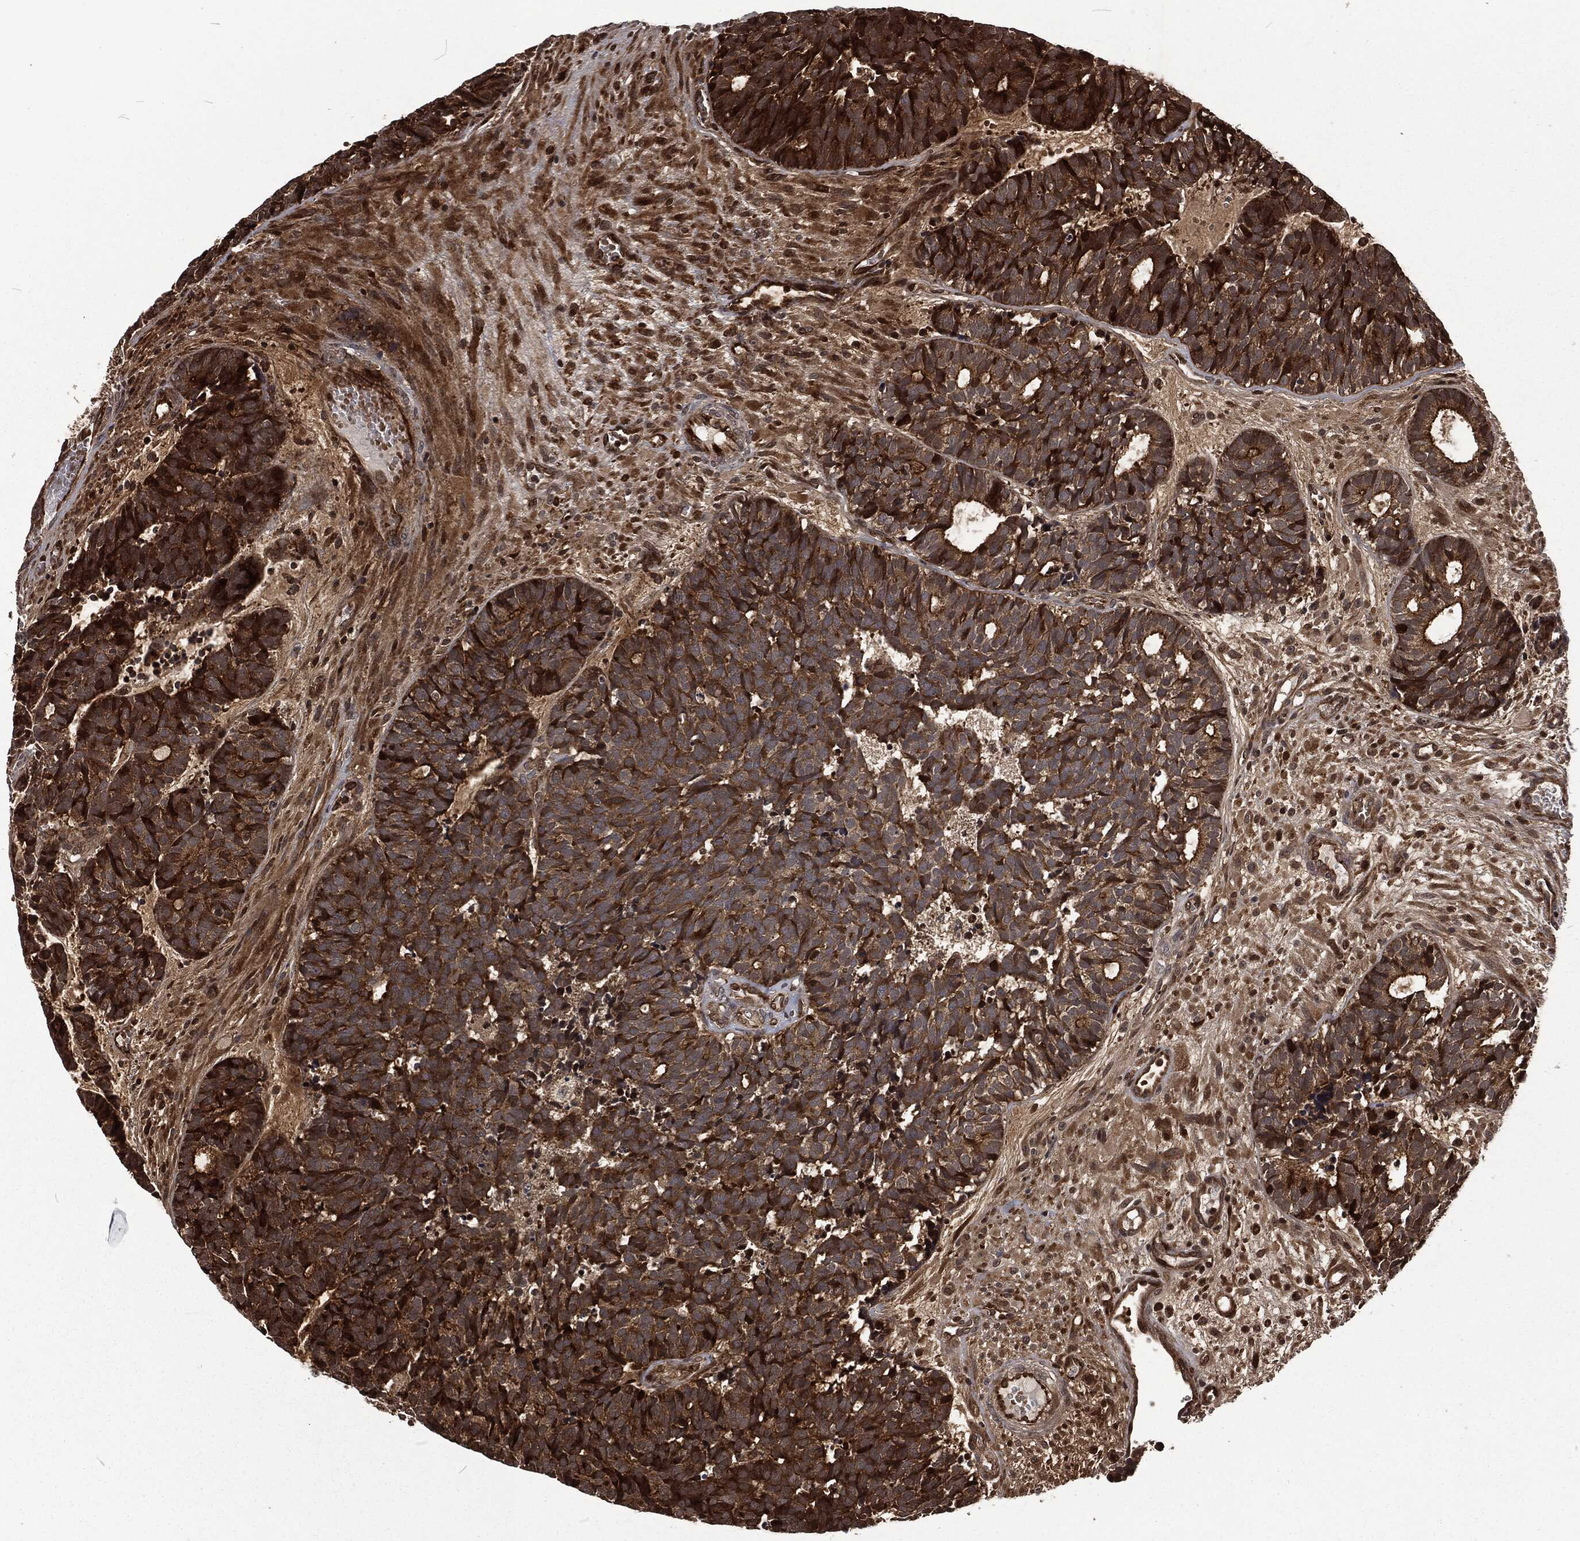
{"staining": {"intensity": "moderate", "quantity": ">75%", "location": "cytoplasmic/membranous"}, "tissue": "head and neck cancer", "cell_type": "Tumor cells", "image_type": "cancer", "snomed": [{"axis": "morphology", "description": "Adenocarcinoma, NOS"}, {"axis": "topography", "description": "Head-Neck"}], "caption": "The image demonstrates a brown stain indicating the presence of a protein in the cytoplasmic/membranous of tumor cells in head and neck cancer (adenocarcinoma). Nuclei are stained in blue.", "gene": "CMPK2", "patient": {"sex": "female", "age": 81}}